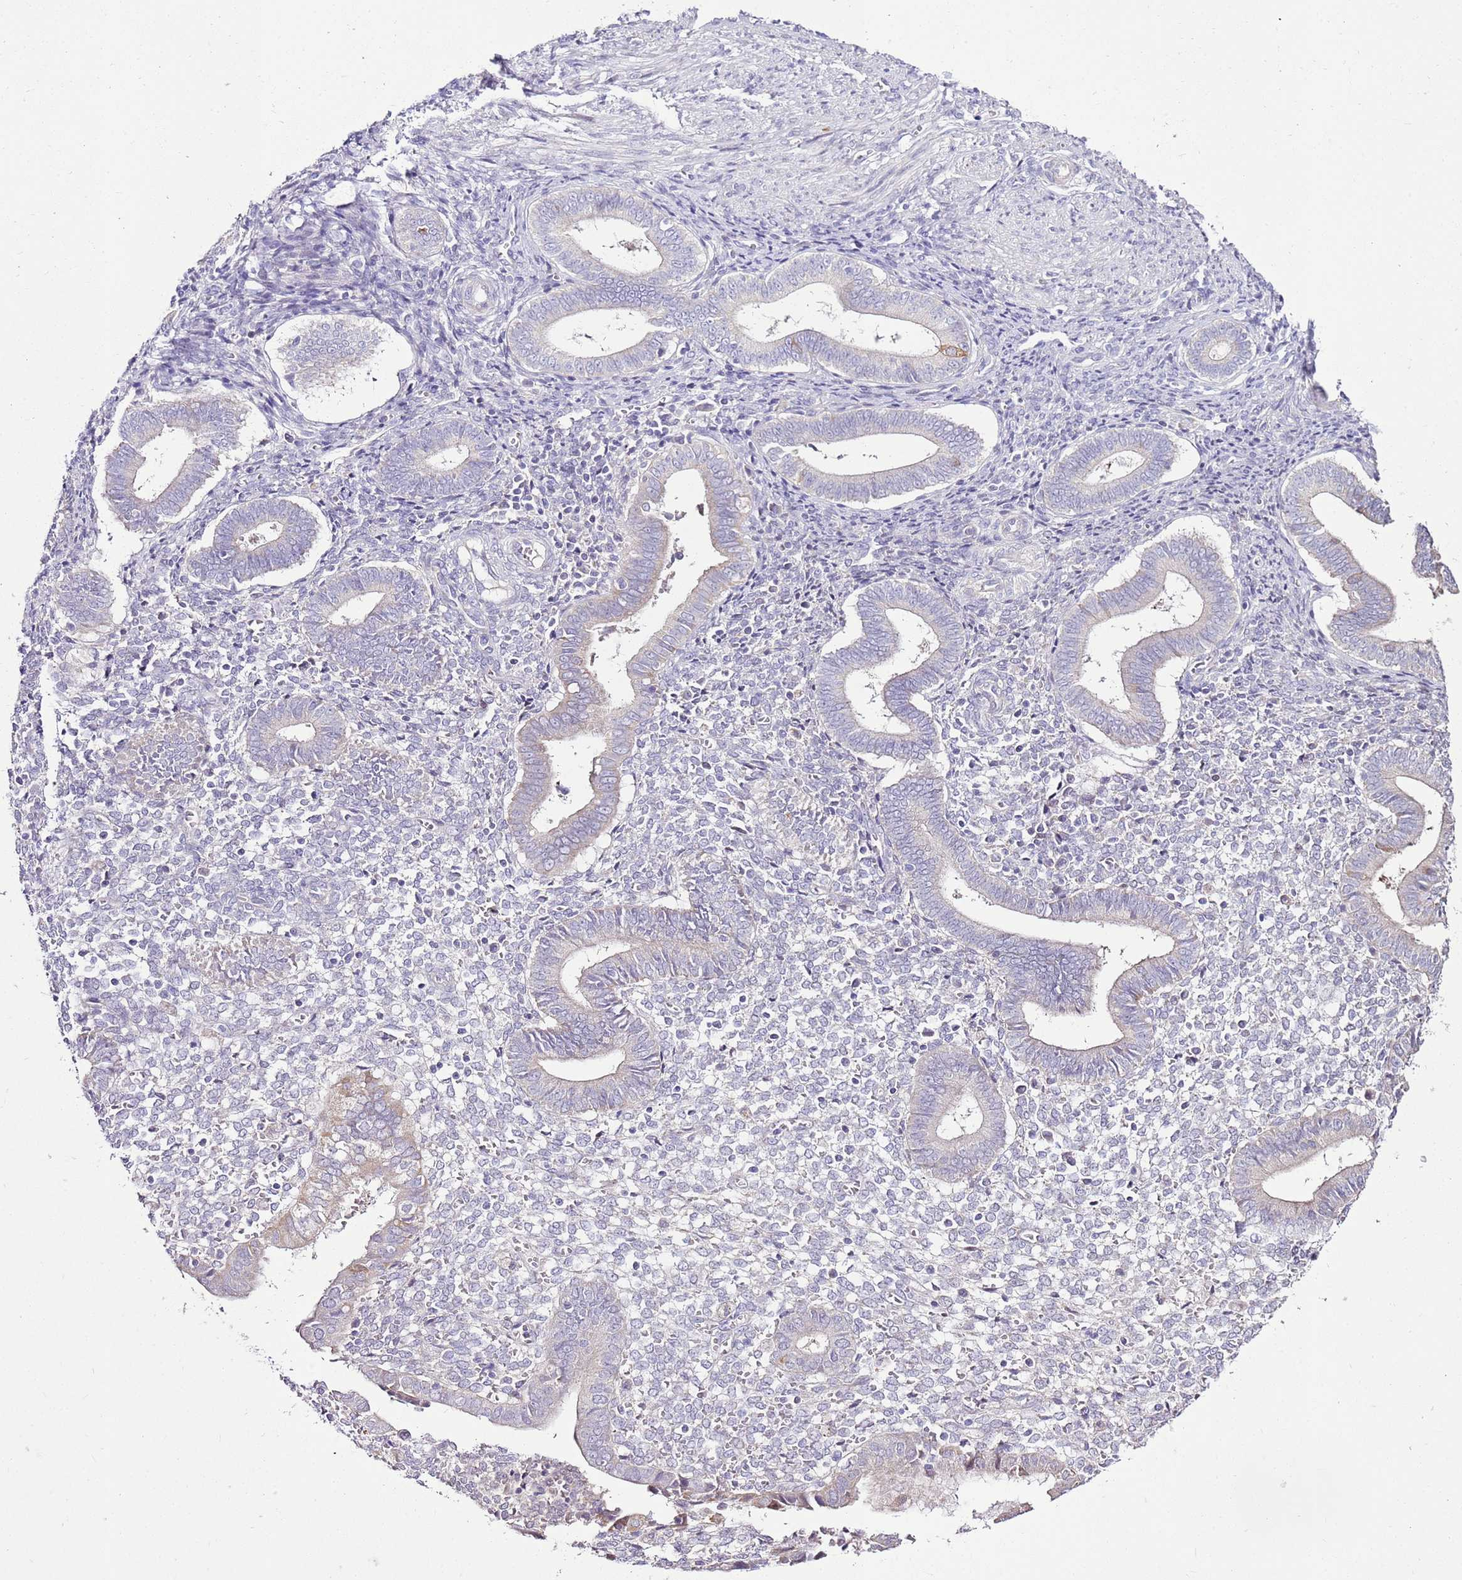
{"staining": {"intensity": "negative", "quantity": "none", "location": "none"}, "tissue": "endometrium", "cell_type": "Cells in endometrial stroma", "image_type": "normal", "snomed": [{"axis": "morphology", "description": "Normal tissue, NOS"}, {"axis": "topography", "description": "Other"}, {"axis": "topography", "description": "Endometrium"}], "caption": "Human endometrium stained for a protein using immunohistochemistry (IHC) shows no expression in cells in endometrial stroma.", "gene": "SLC38A5", "patient": {"sex": "female", "age": 44}}